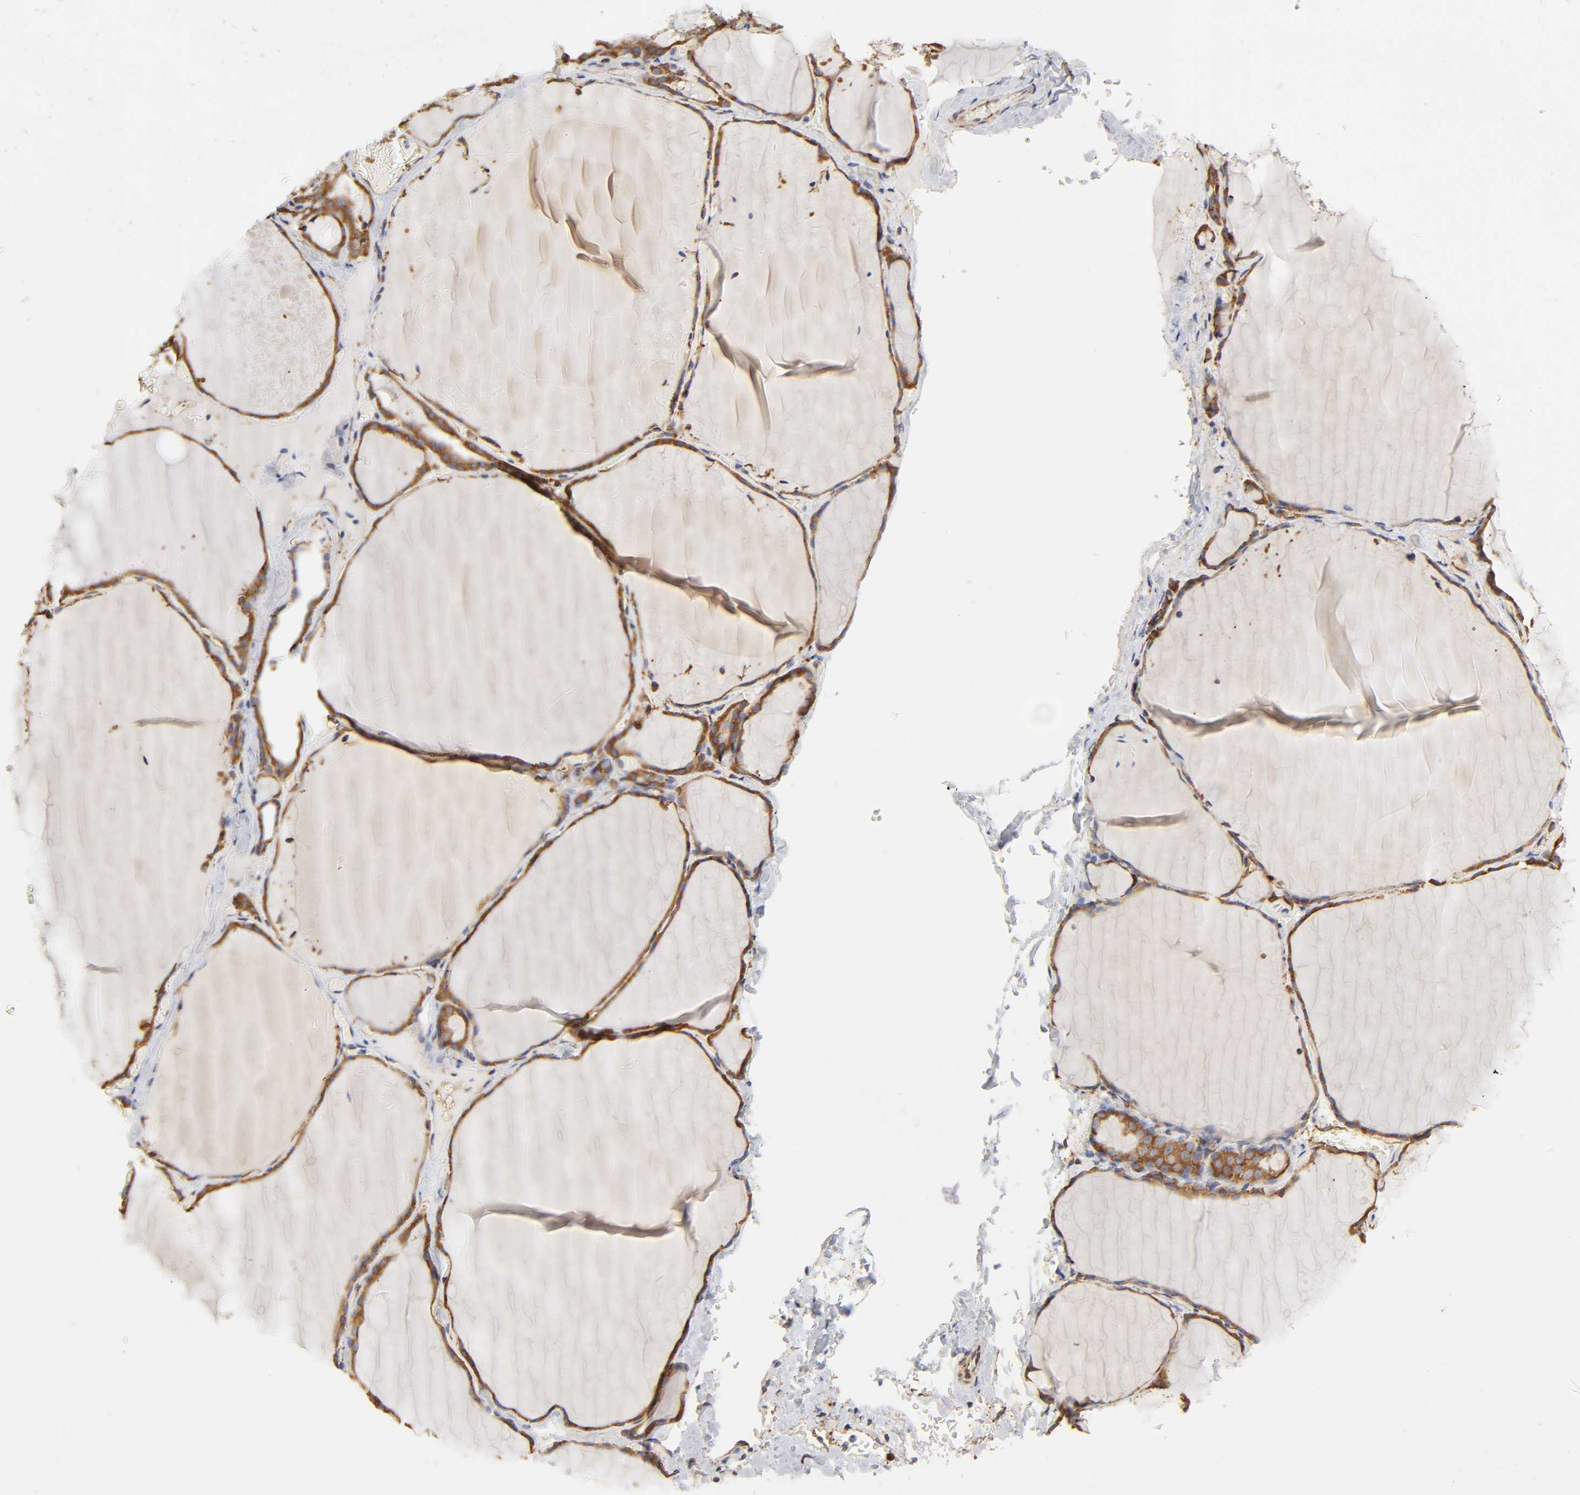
{"staining": {"intensity": "strong", "quantity": ">75%", "location": "cytoplasmic/membranous"}, "tissue": "thyroid gland", "cell_type": "Glandular cells", "image_type": "normal", "snomed": [{"axis": "morphology", "description": "Normal tissue, NOS"}, {"axis": "topography", "description": "Thyroid gland"}], "caption": "Immunohistochemical staining of normal human thyroid gland demonstrates high levels of strong cytoplasmic/membranous positivity in about >75% of glandular cells. (DAB = brown stain, brightfield microscopy at high magnification).", "gene": "RPL14", "patient": {"sex": "female", "age": 22}}